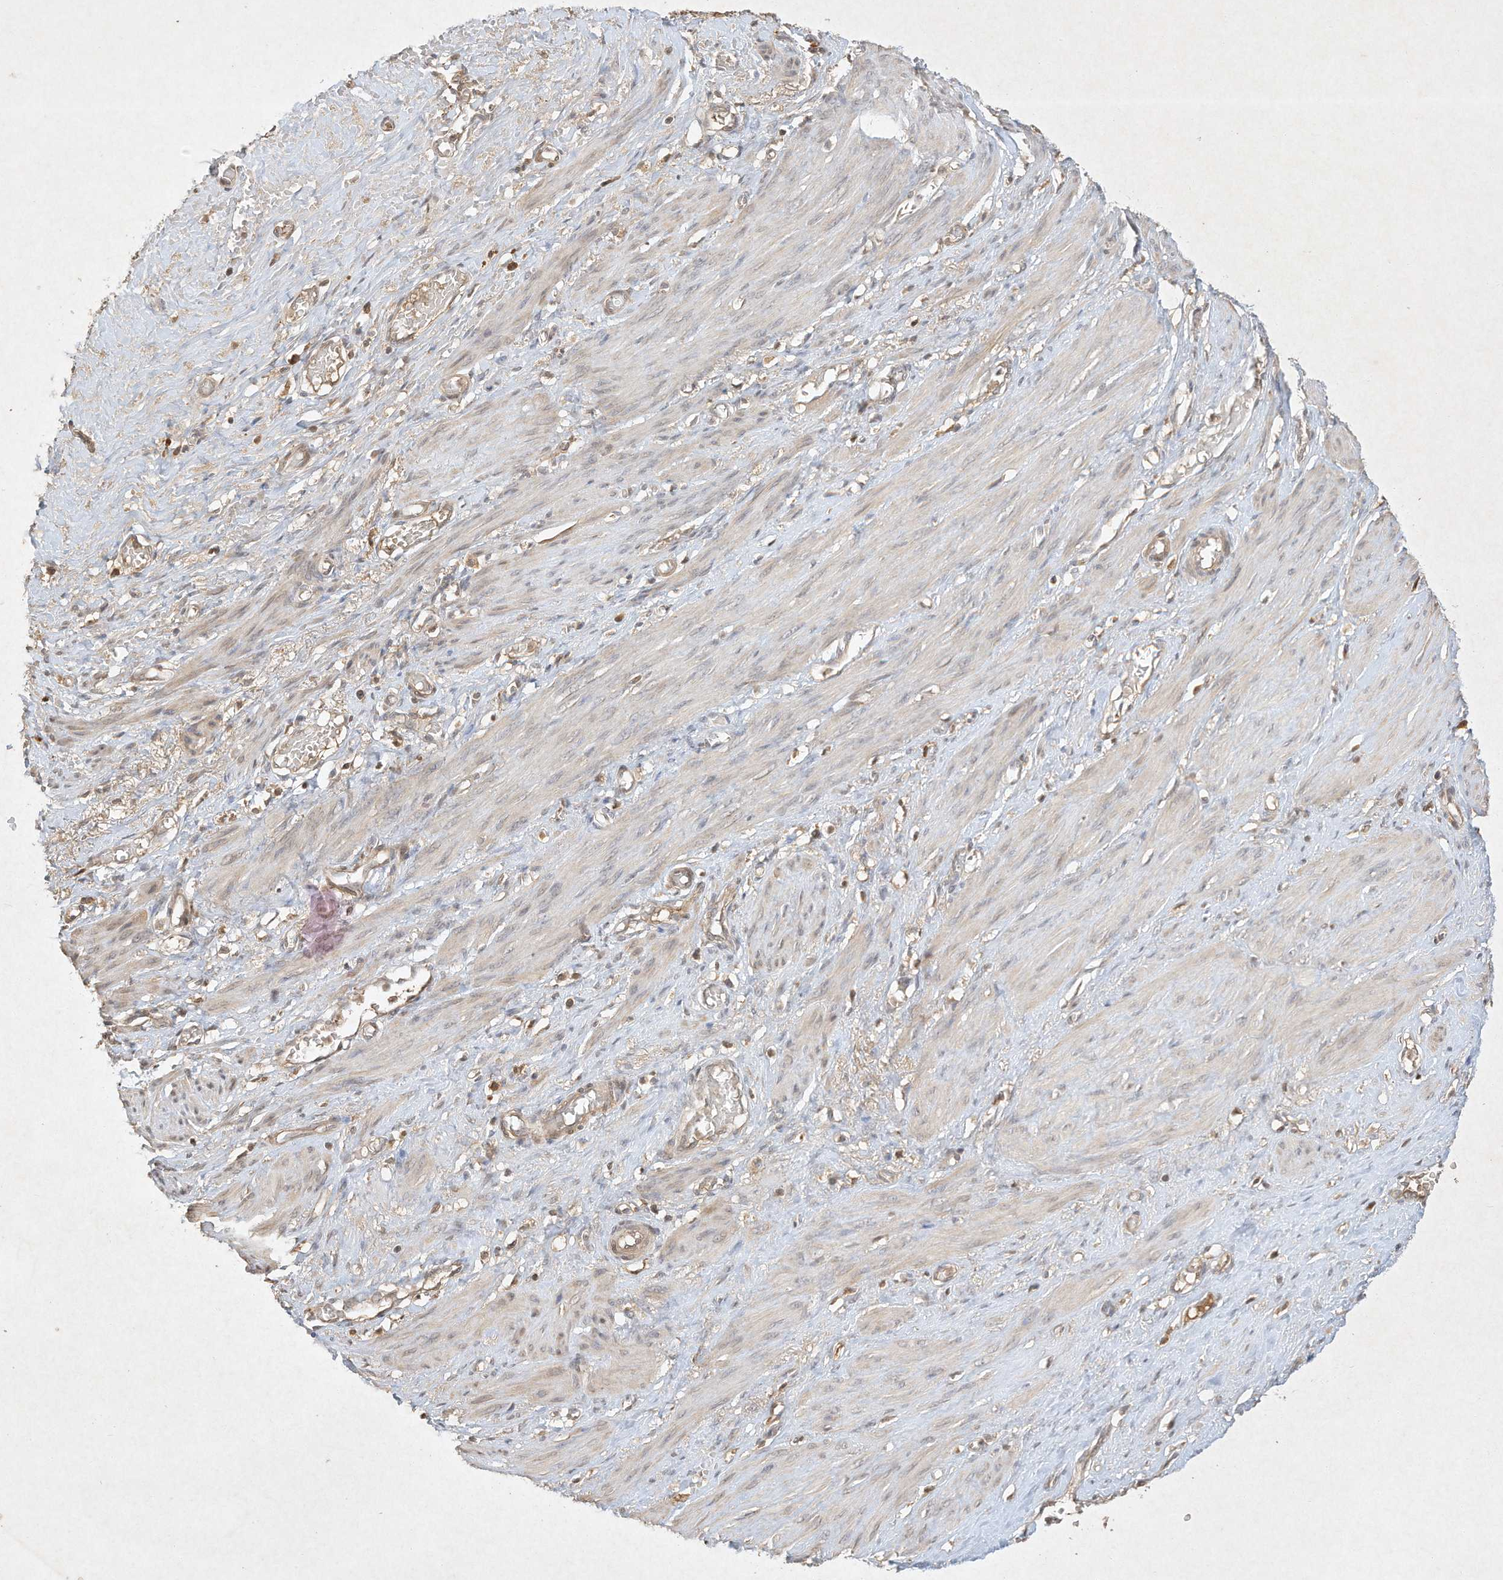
{"staining": {"intensity": "weak", "quantity": "25%-75%", "location": "cytoplasmic/membranous,nuclear"}, "tissue": "smooth muscle", "cell_type": "Smooth muscle cells", "image_type": "normal", "snomed": [{"axis": "morphology", "description": "Normal tissue, NOS"}, {"axis": "topography", "description": "Endometrium"}], "caption": "A low amount of weak cytoplasmic/membranous,nuclear positivity is seen in approximately 25%-75% of smooth muscle cells in benign smooth muscle. (brown staining indicates protein expression, while blue staining denotes nuclei).", "gene": "BTRC", "patient": {"sex": "female", "age": 33}}